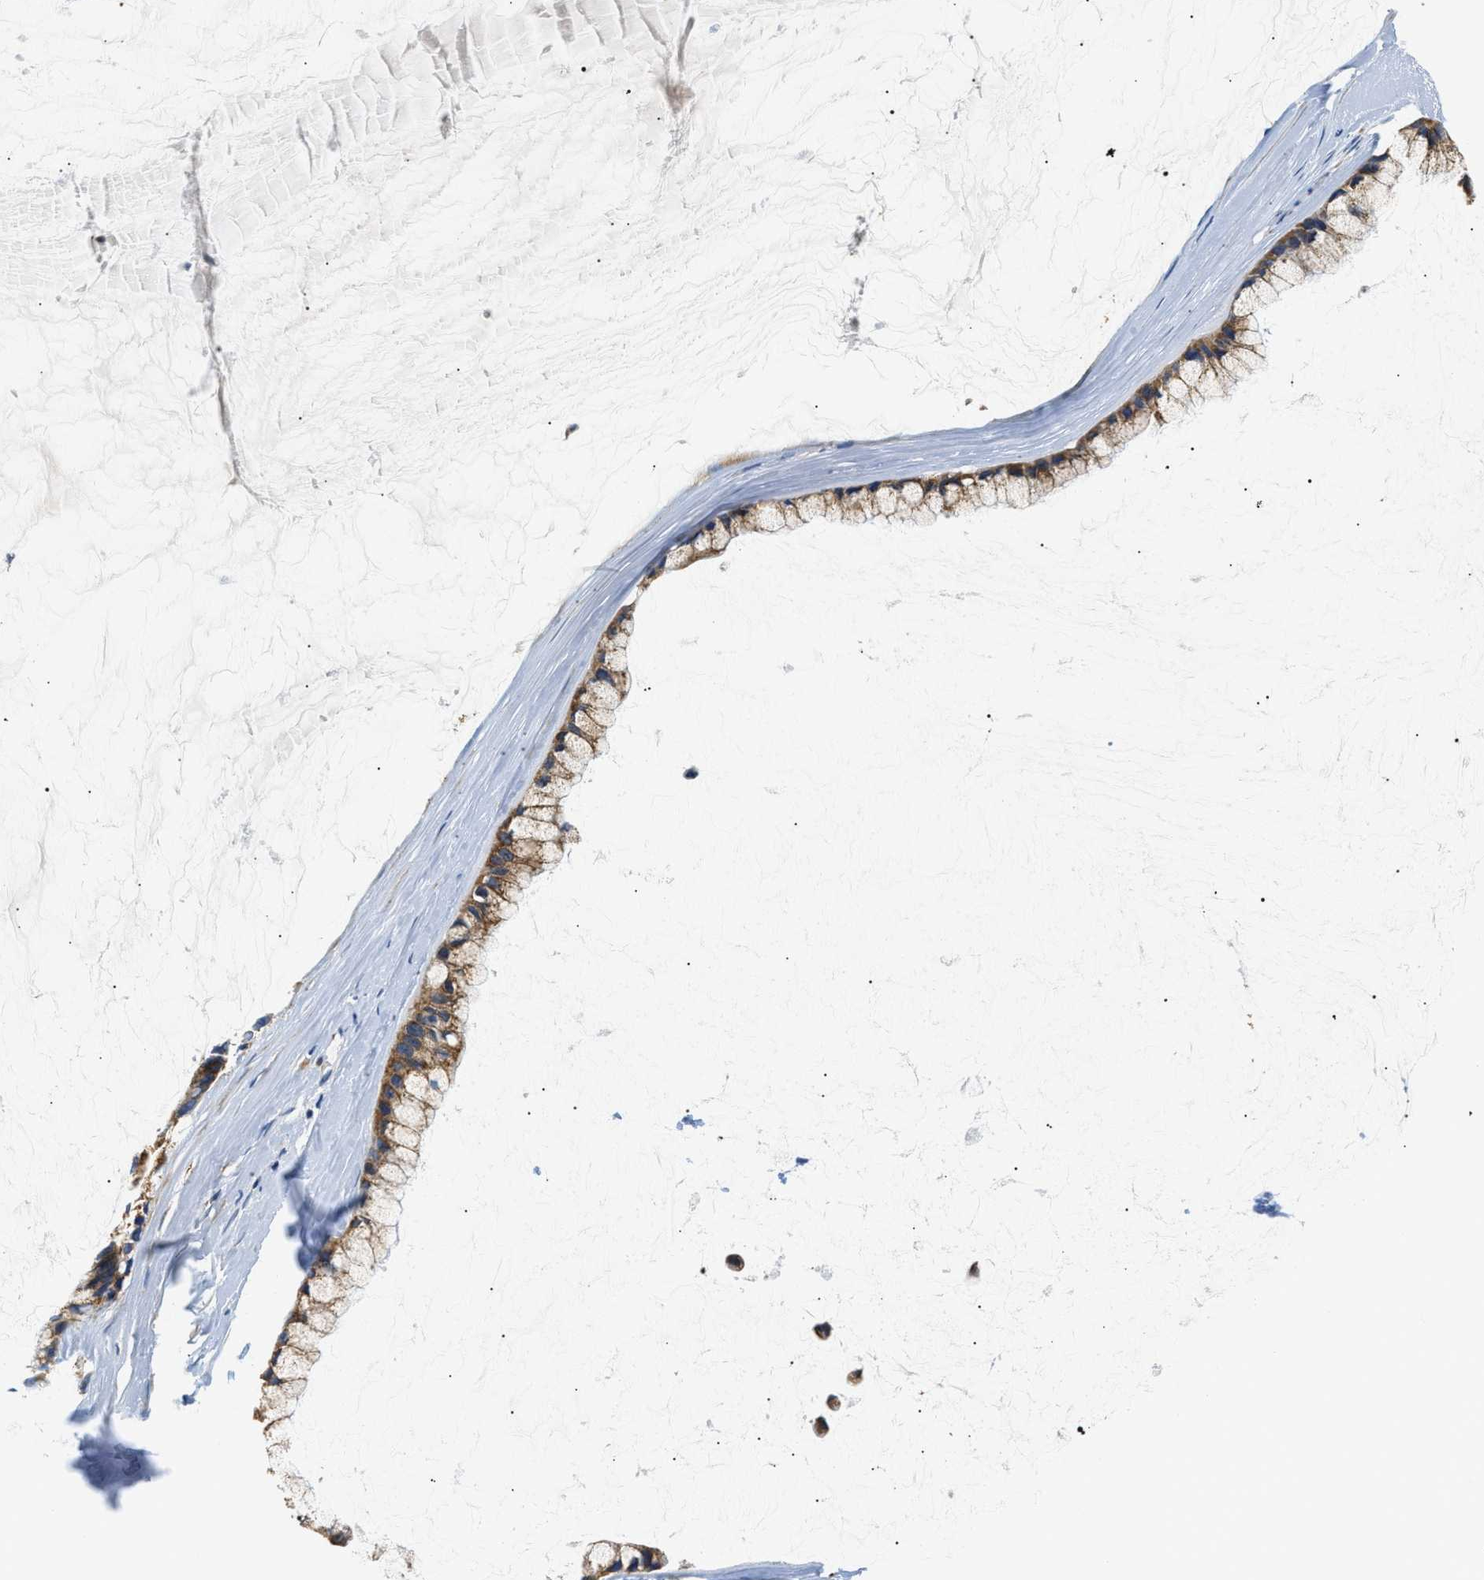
{"staining": {"intensity": "moderate", "quantity": ">75%", "location": "cytoplasmic/membranous"}, "tissue": "ovarian cancer", "cell_type": "Tumor cells", "image_type": "cancer", "snomed": [{"axis": "morphology", "description": "Cystadenocarcinoma, mucinous, NOS"}, {"axis": "topography", "description": "Ovary"}], "caption": "Tumor cells exhibit moderate cytoplasmic/membranous positivity in about >75% of cells in ovarian mucinous cystadenocarcinoma. (Brightfield microscopy of DAB IHC at high magnification).", "gene": "HDHD3", "patient": {"sex": "female", "age": 39}}